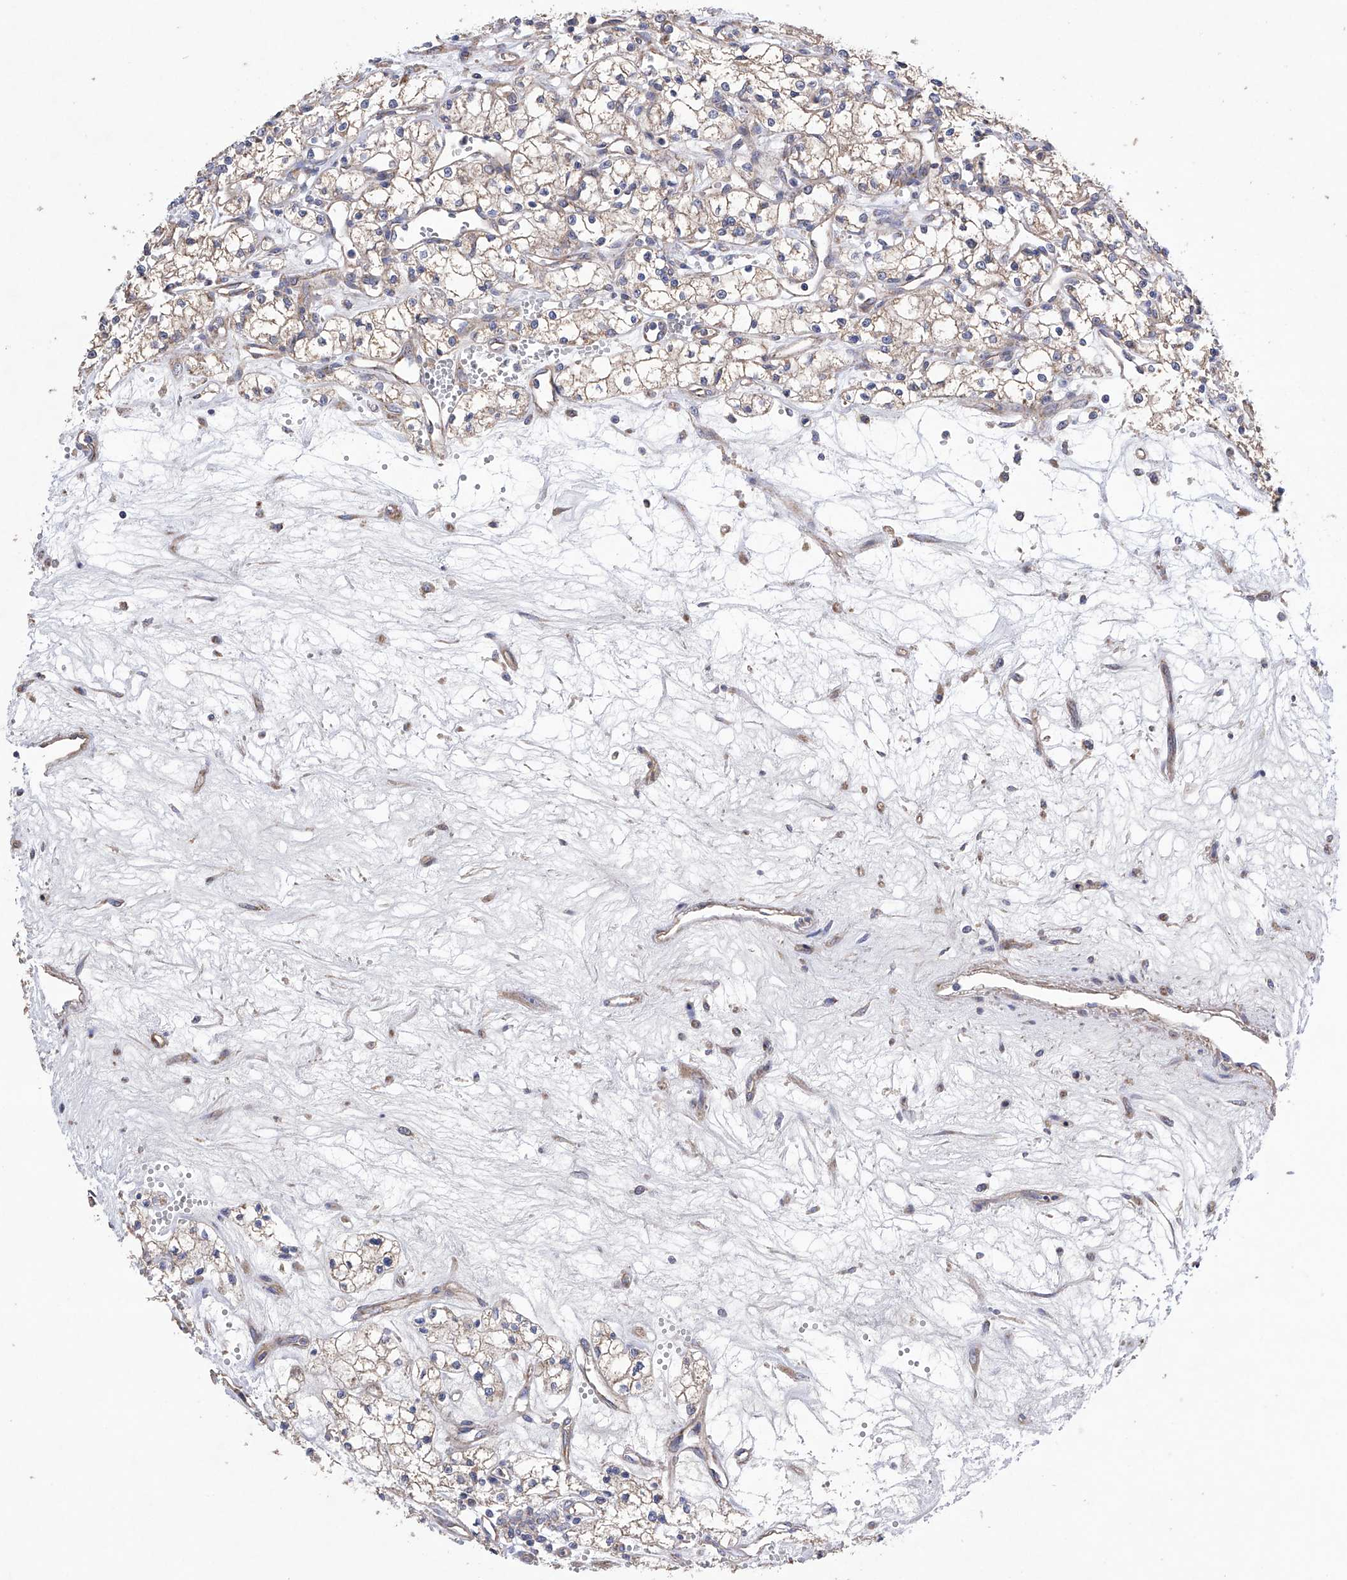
{"staining": {"intensity": "weak", "quantity": ">75%", "location": "cytoplasmic/membranous"}, "tissue": "renal cancer", "cell_type": "Tumor cells", "image_type": "cancer", "snomed": [{"axis": "morphology", "description": "Adenocarcinoma, NOS"}, {"axis": "topography", "description": "Kidney"}], "caption": "Human renal cancer stained for a protein (brown) exhibits weak cytoplasmic/membranous positive positivity in approximately >75% of tumor cells.", "gene": "EFCAB2", "patient": {"sex": "male", "age": 59}}